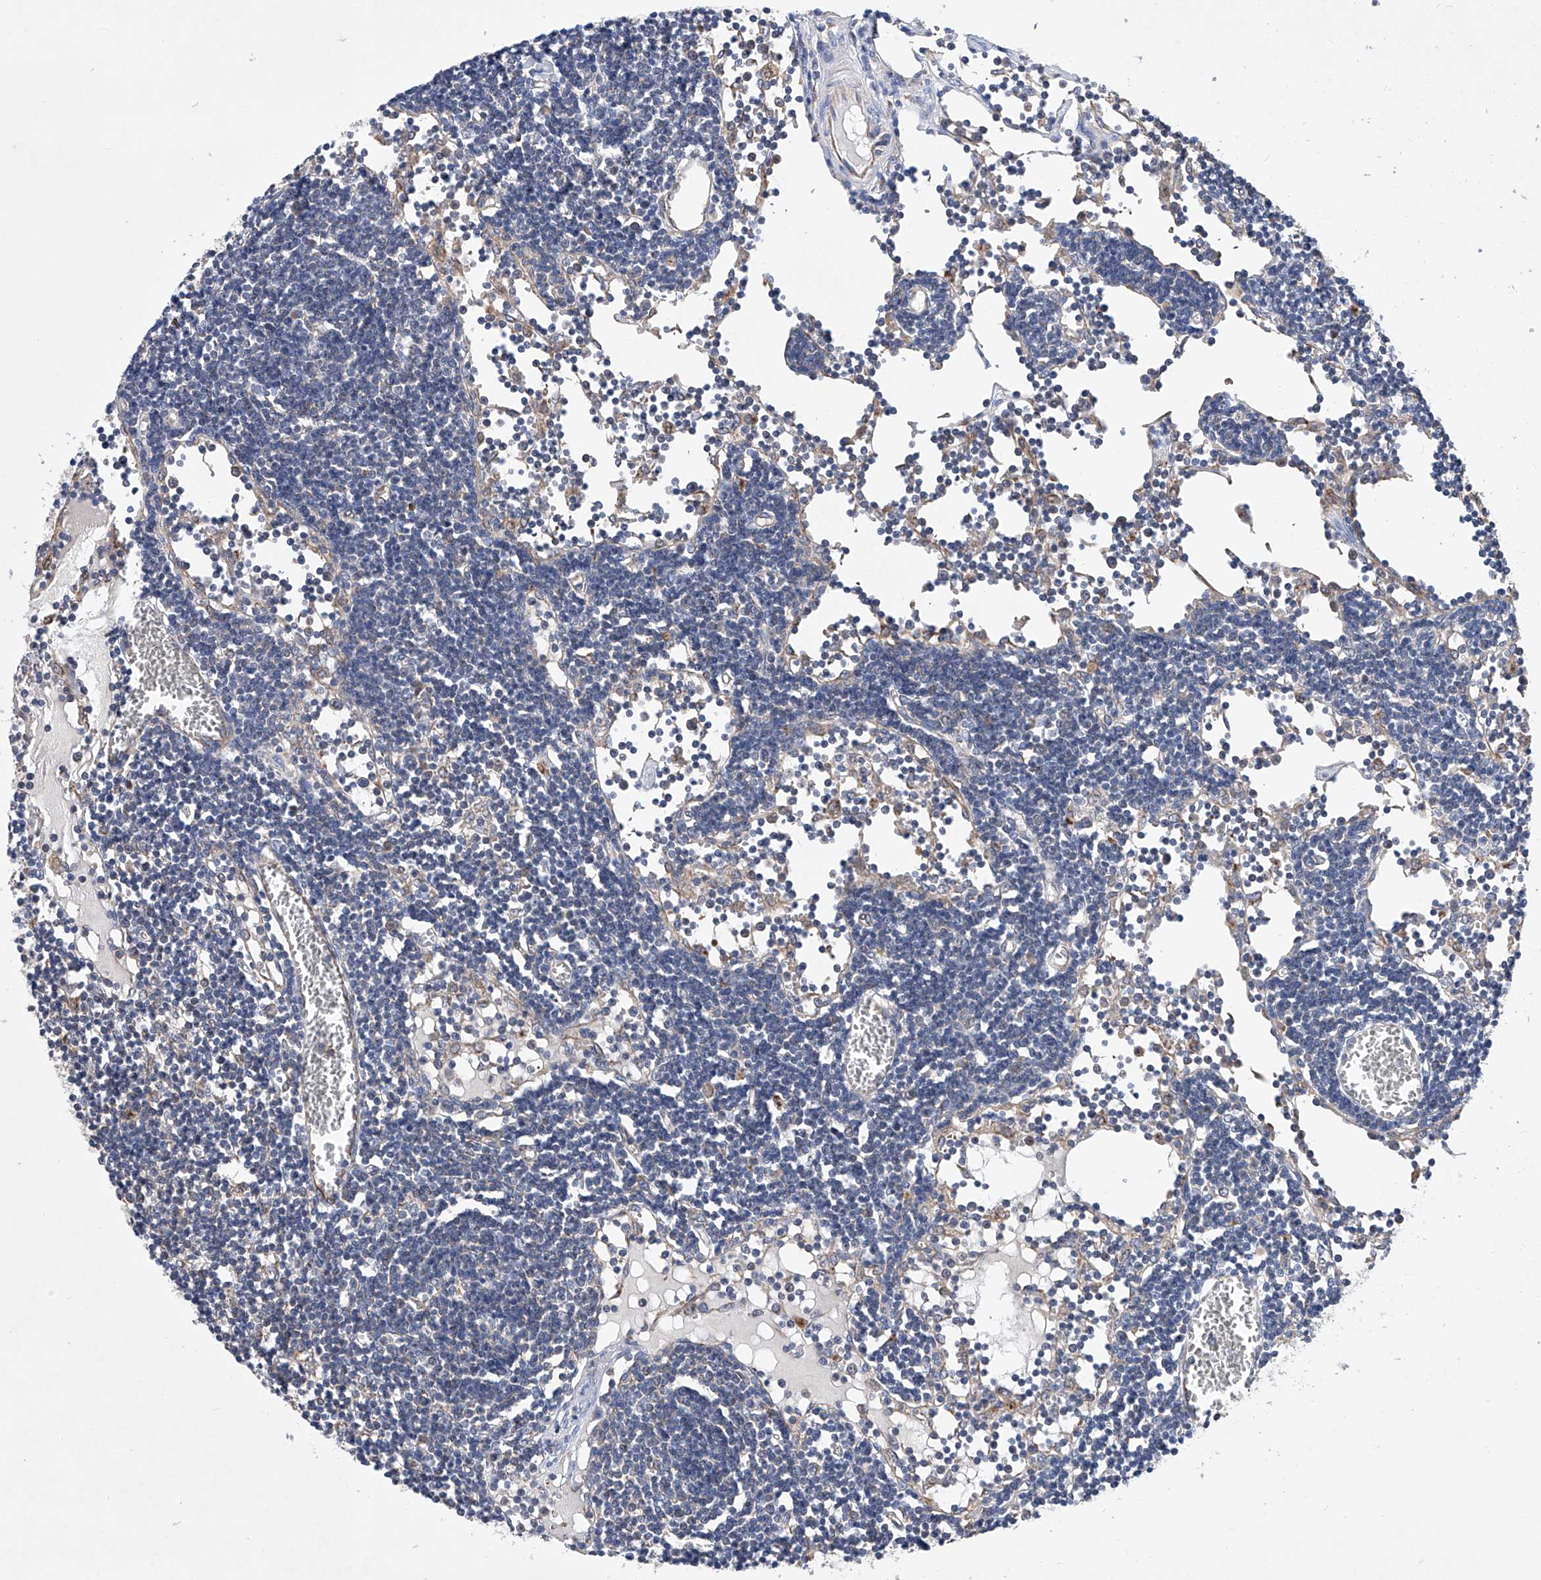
{"staining": {"intensity": "weak", "quantity": "25%-75%", "location": "cytoplasmic/membranous"}, "tissue": "lymph node", "cell_type": "Germinal center cells", "image_type": "normal", "snomed": [{"axis": "morphology", "description": "Normal tissue, NOS"}, {"axis": "topography", "description": "Lymph node"}], "caption": "Immunohistochemistry of normal lymph node shows low levels of weak cytoplasmic/membranous staining in approximately 25%-75% of germinal center cells.", "gene": "SPATA20", "patient": {"sex": "female", "age": 11}}